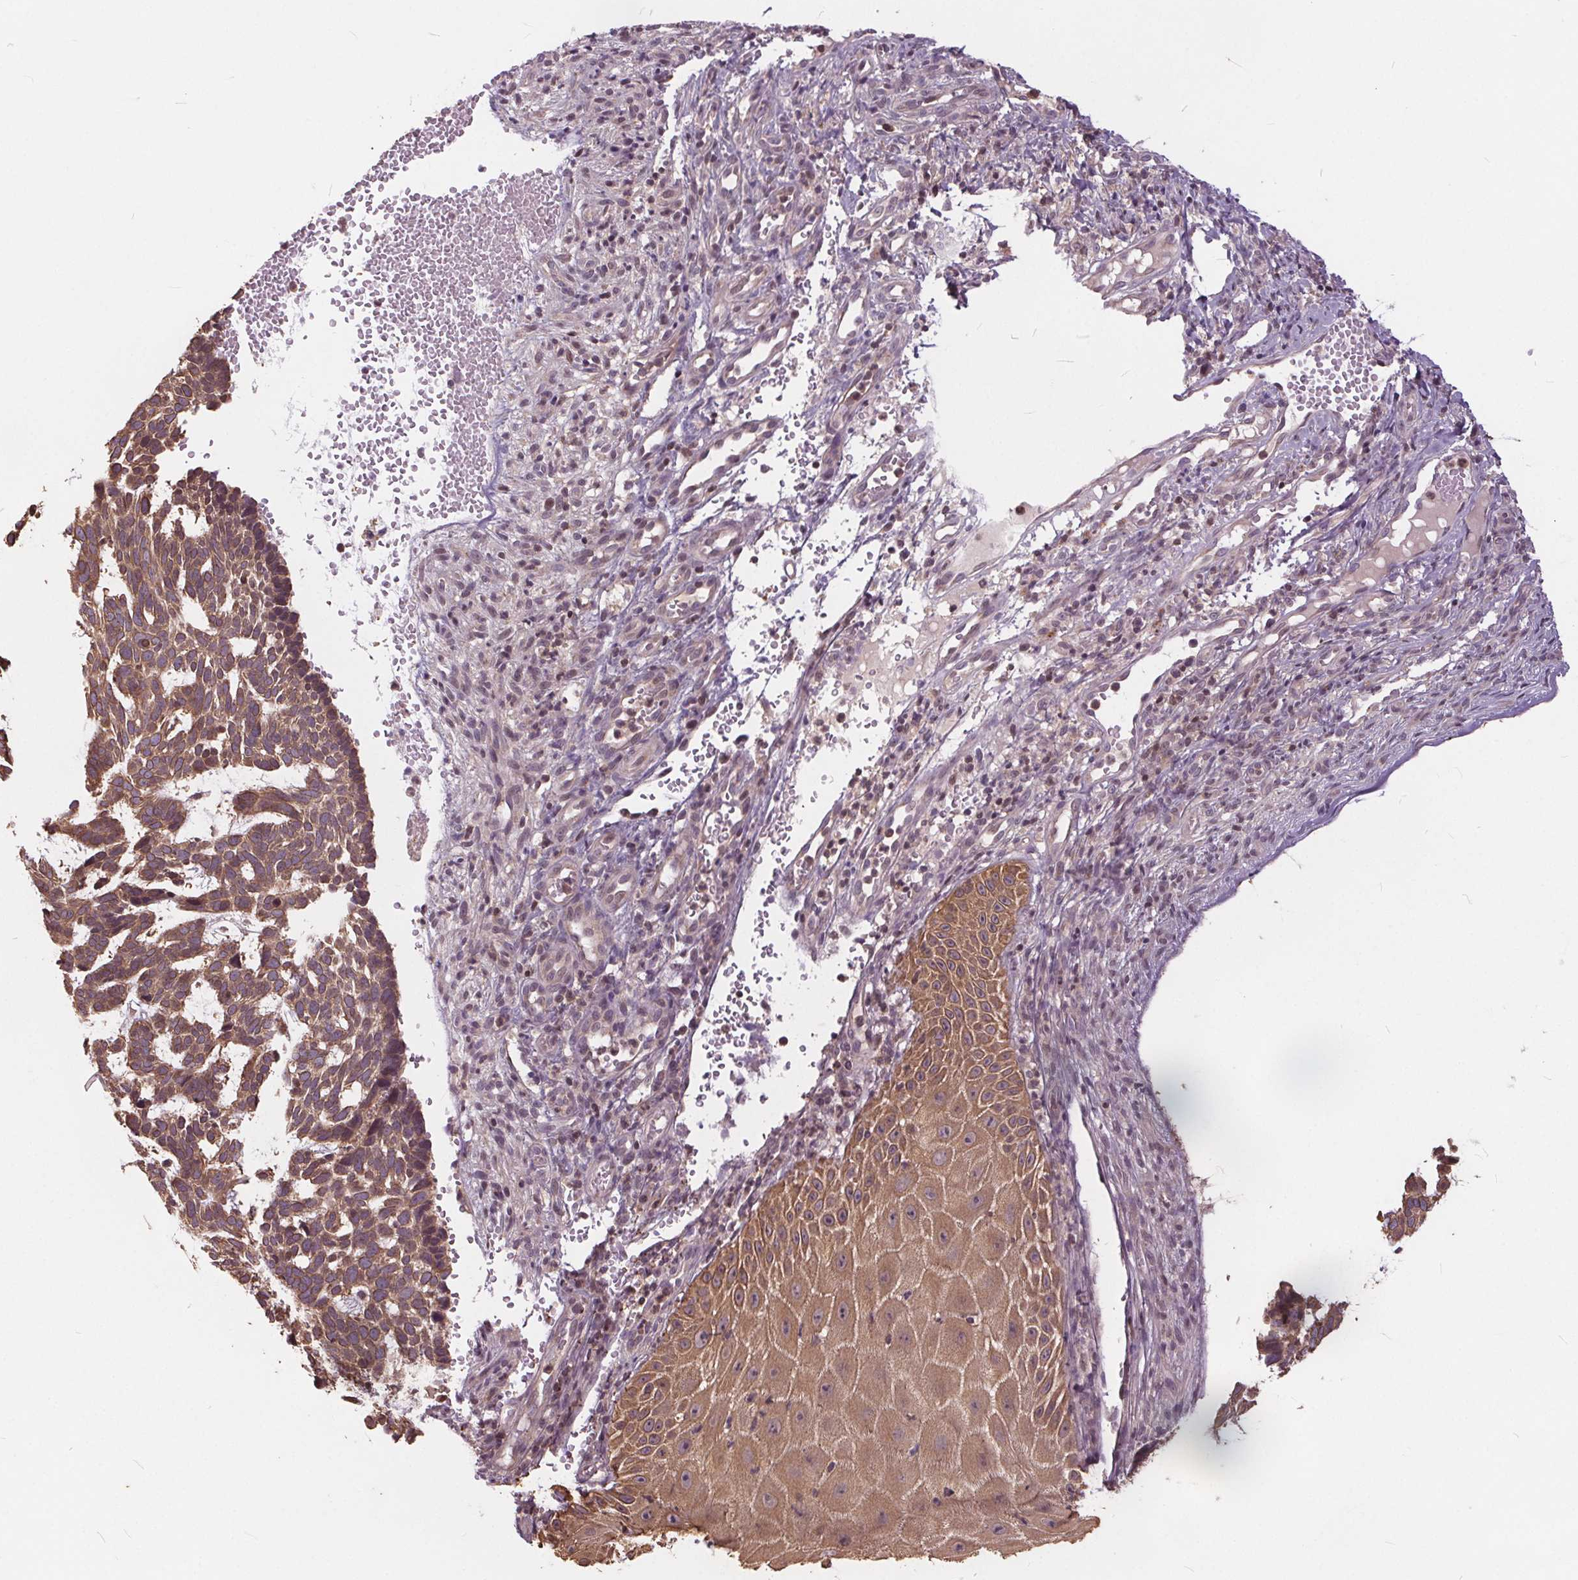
{"staining": {"intensity": "moderate", "quantity": ">75%", "location": "cytoplasmic/membranous"}, "tissue": "skin cancer", "cell_type": "Tumor cells", "image_type": "cancer", "snomed": [{"axis": "morphology", "description": "Basal cell carcinoma"}, {"axis": "topography", "description": "Skin"}], "caption": "The photomicrograph reveals a brown stain indicating the presence of a protein in the cytoplasmic/membranous of tumor cells in skin cancer.", "gene": "HIF1AN", "patient": {"sex": "male", "age": 78}}